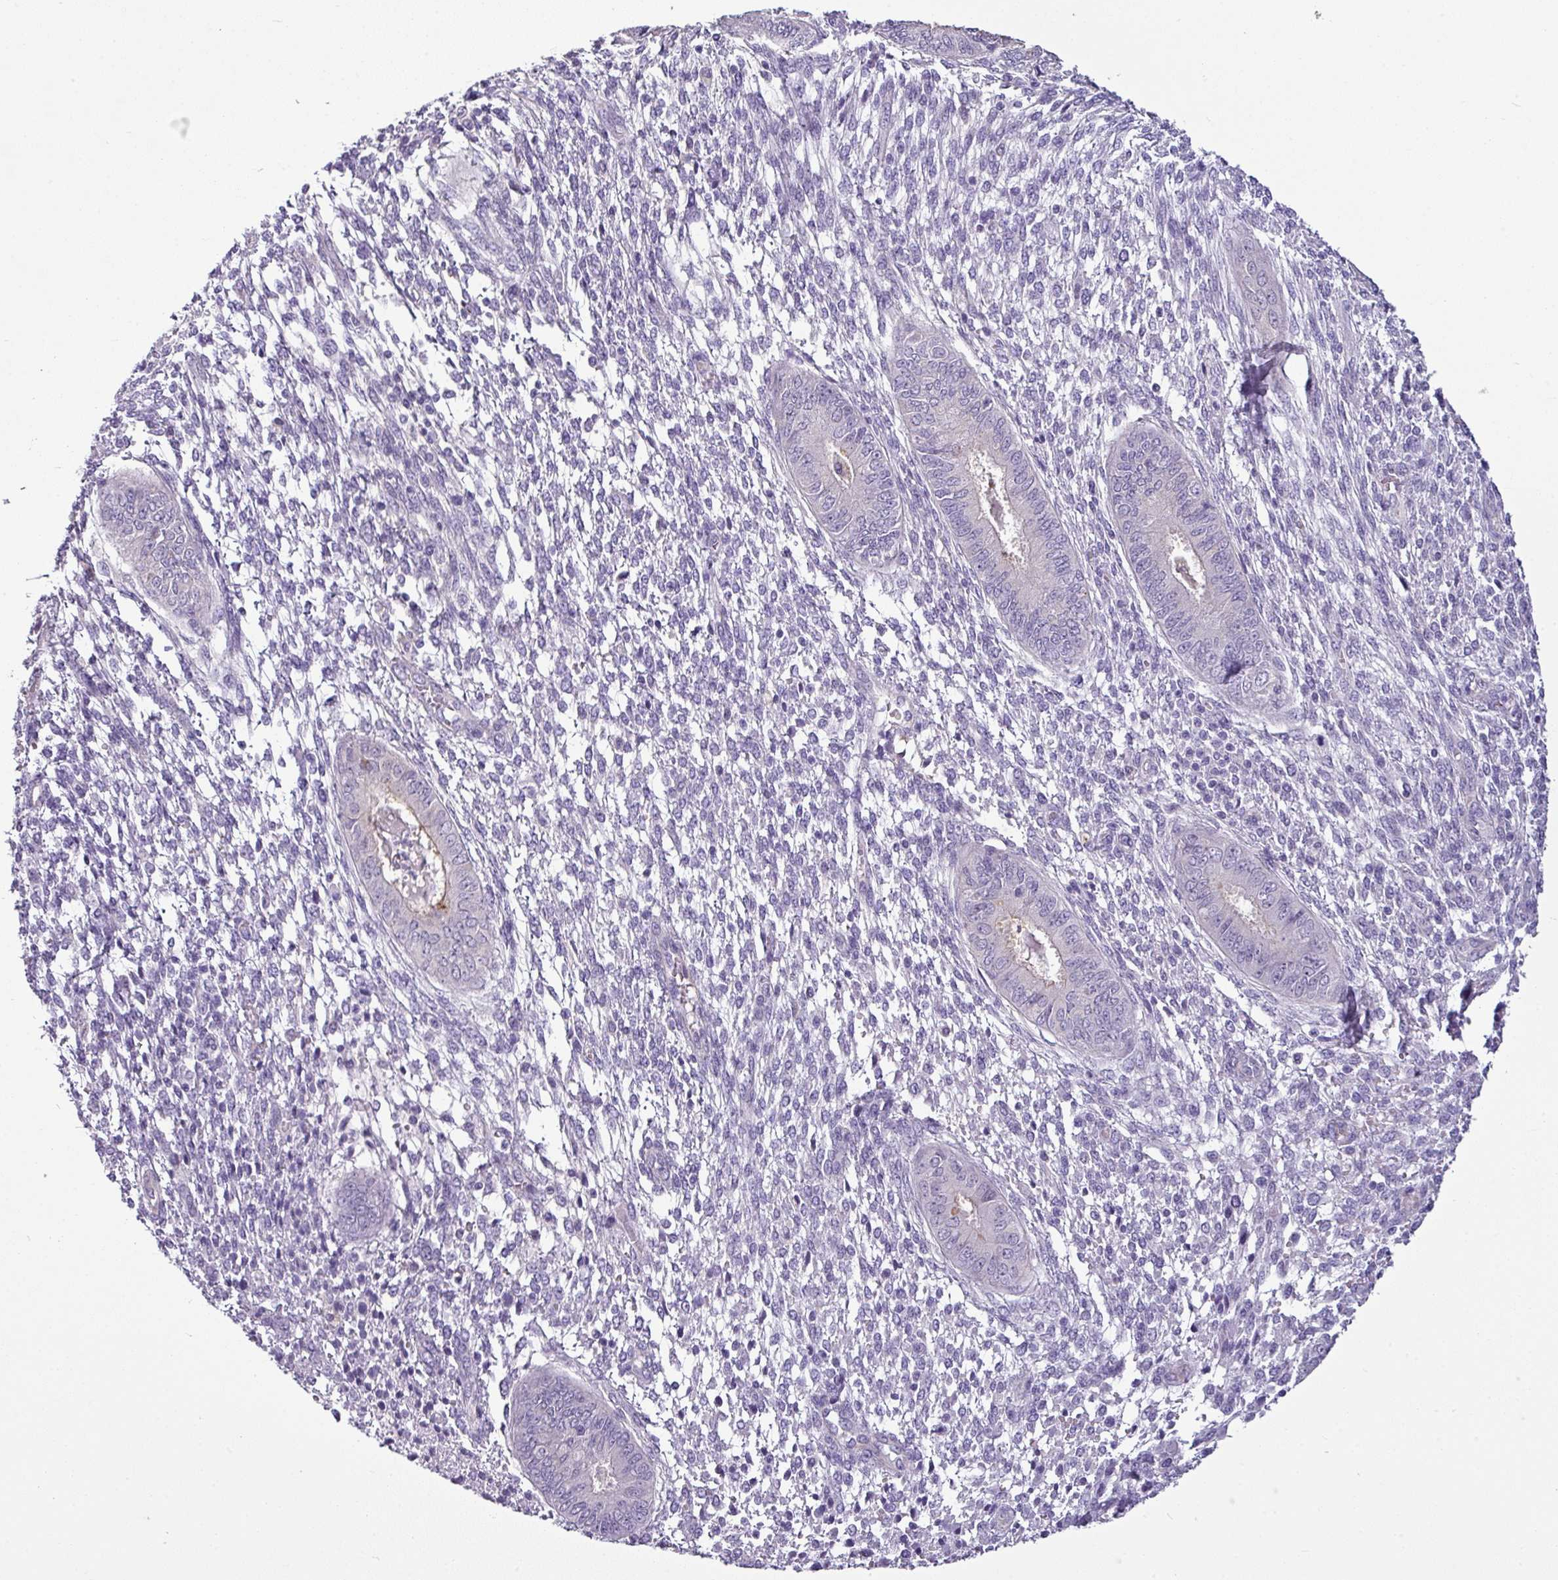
{"staining": {"intensity": "negative", "quantity": "none", "location": "none"}, "tissue": "endometrium", "cell_type": "Cells in endometrial stroma", "image_type": "normal", "snomed": [{"axis": "morphology", "description": "Normal tissue, NOS"}, {"axis": "topography", "description": "Endometrium"}], "caption": "High power microscopy photomicrograph of an immunohistochemistry micrograph of normal endometrium, revealing no significant staining in cells in endometrial stroma.", "gene": "TMEM178B", "patient": {"sex": "female", "age": 49}}